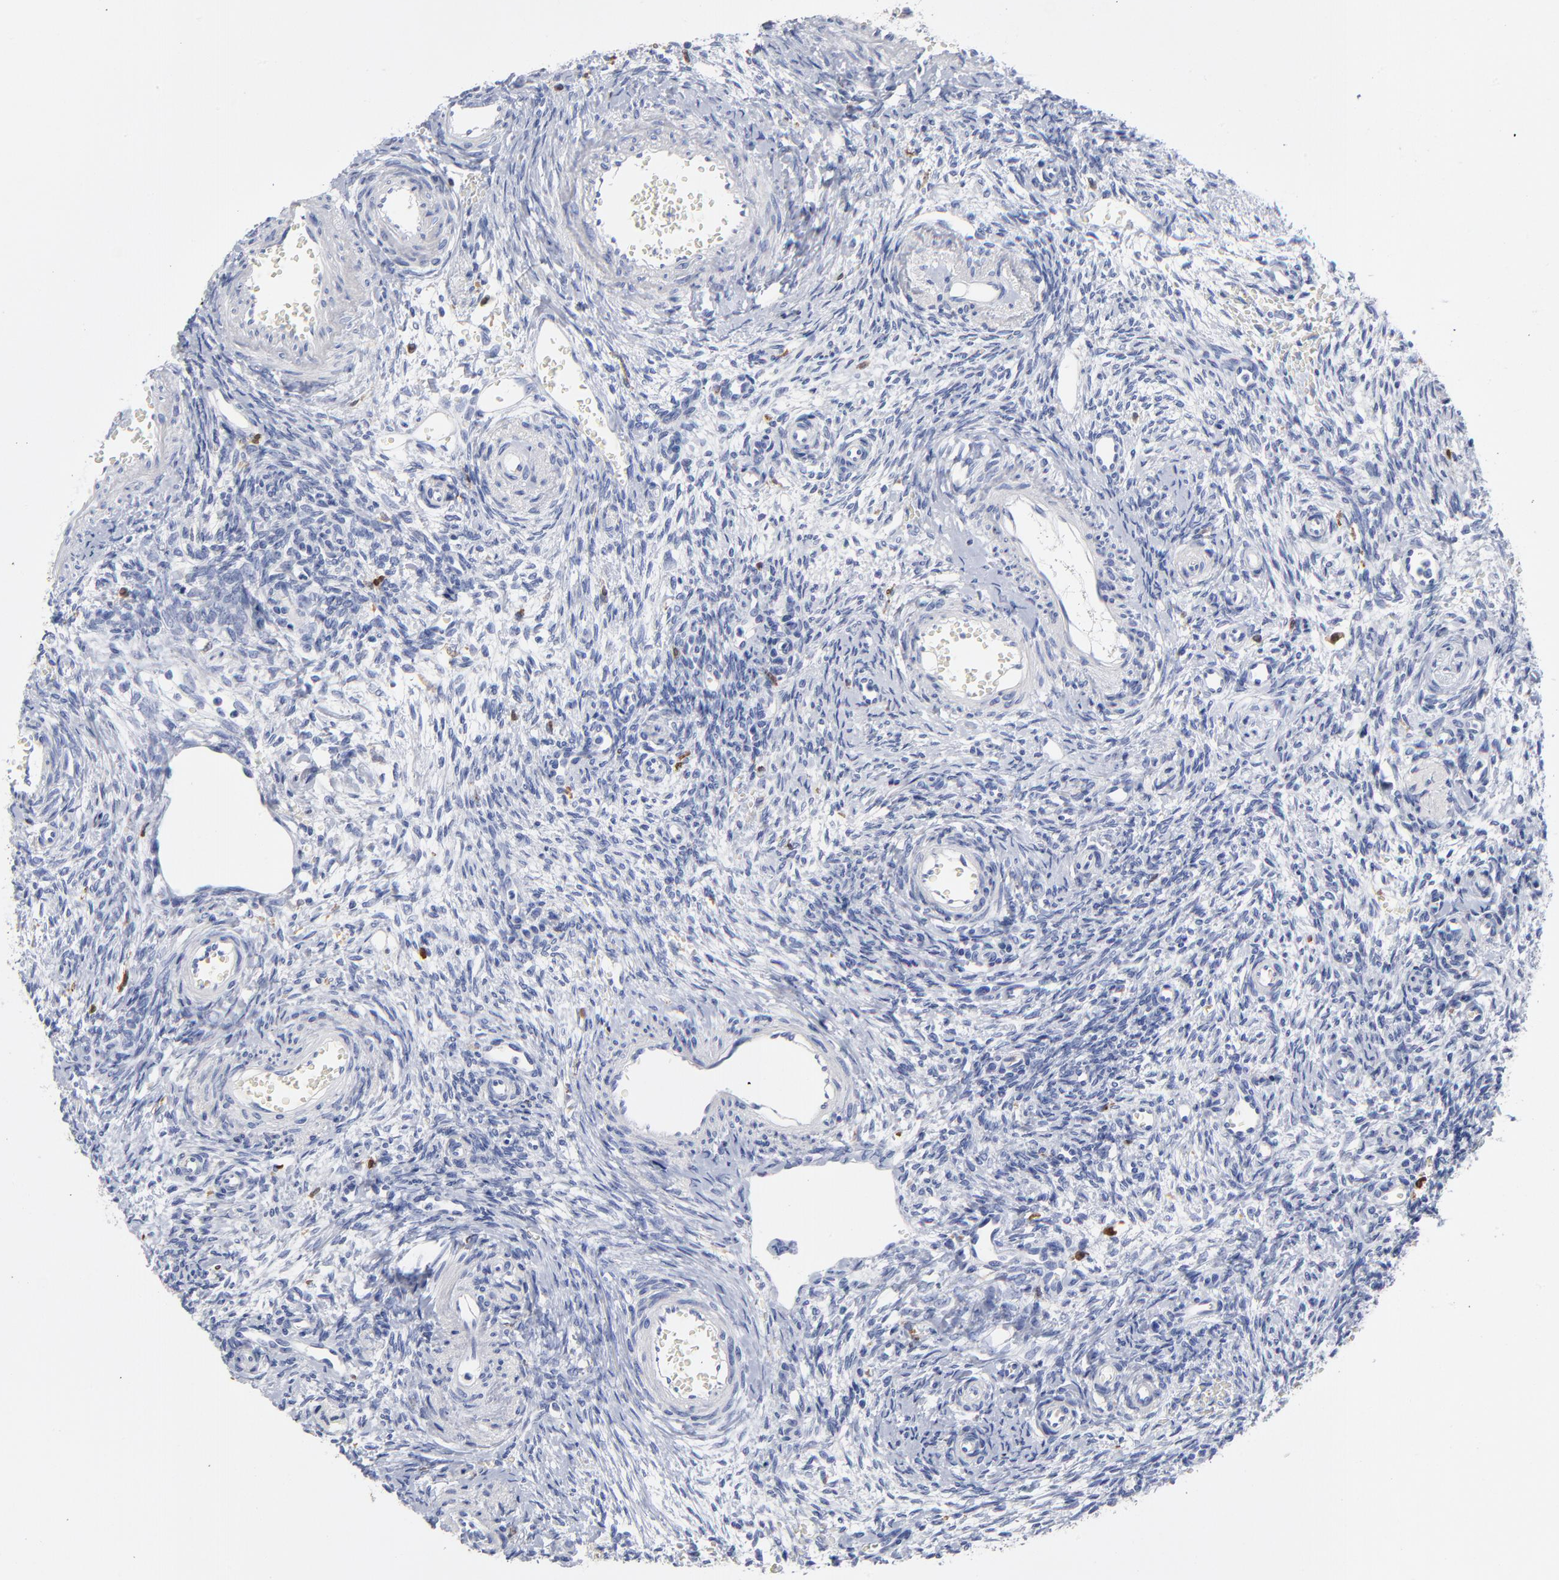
{"staining": {"intensity": "weak", "quantity": ">75%", "location": "cytoplasmic/membranous"}, "tissue": "ovary", "cell_type": "Follicle cells", "image_type": "normal", "snomed": [{"axis": "morphology", "description": "Normal tissue, NOS"}, {"axis": "topography", "description": "Ovary"}], "caption": "About >75% of follicle cells in benign ovary display weak cytoplasmic/membranous protein positivity as visualized by brown immunohistochemical staining.", "gene": "PTP4A1", "patient": {"sex": "female", "age": 39}}